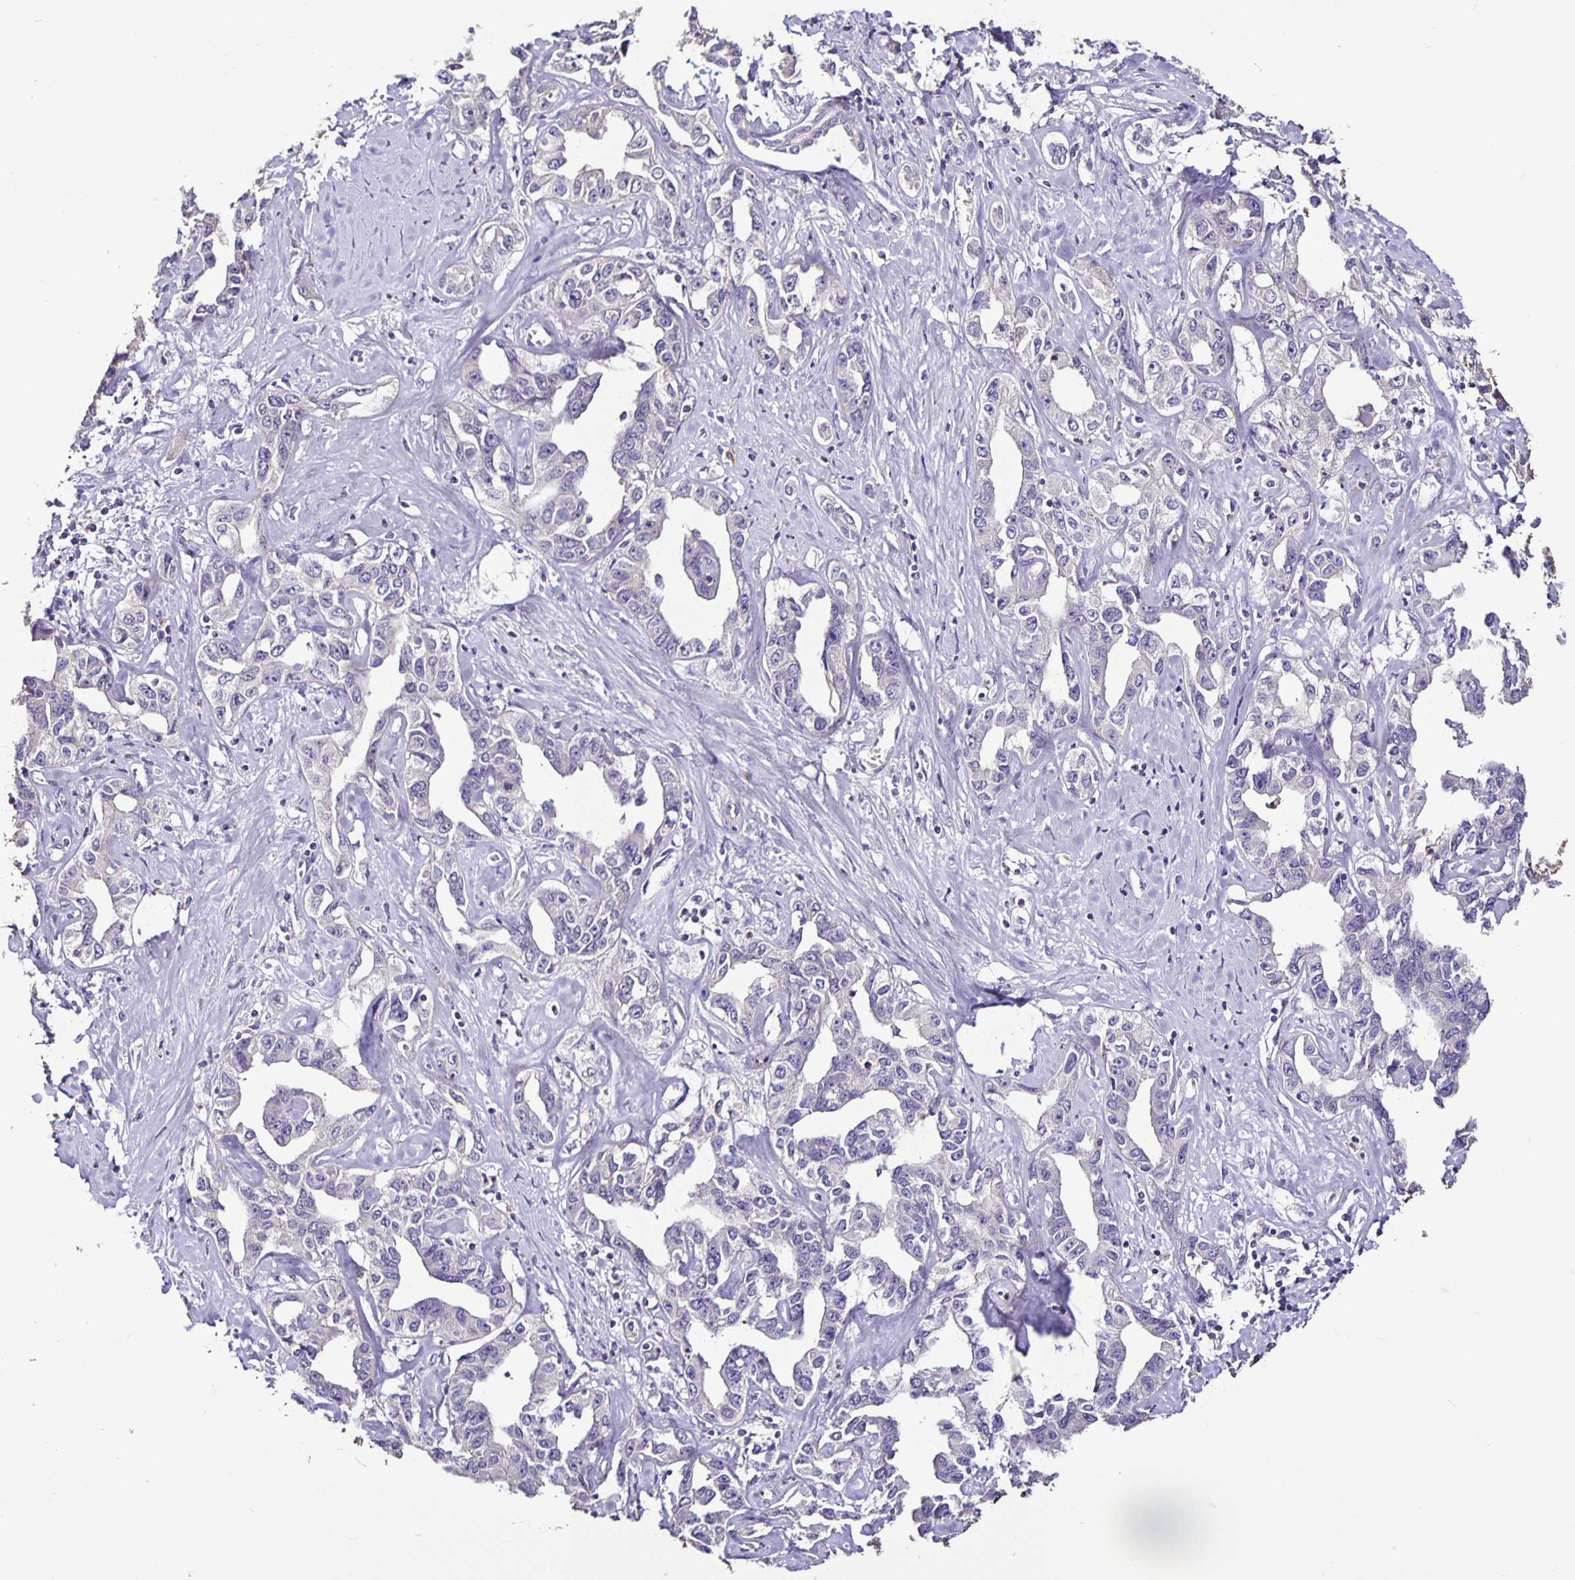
{"staining": {"intensity": "negative", "quantity": "none", "location": "none"}, "tissue": "liver cancer", "cell_type": "Tumor cells", "image_type": "cancer", "snomed": [{"axis": "morphology", "description": "Cholangiocarcinoma"}, {"axis": "topography", "description": "Liver"}], "caption": "Tumor cells show no significant positivity in liver cancer.", "gene": "FCER1A", "patient": {"sex": "male", "age": 59}}